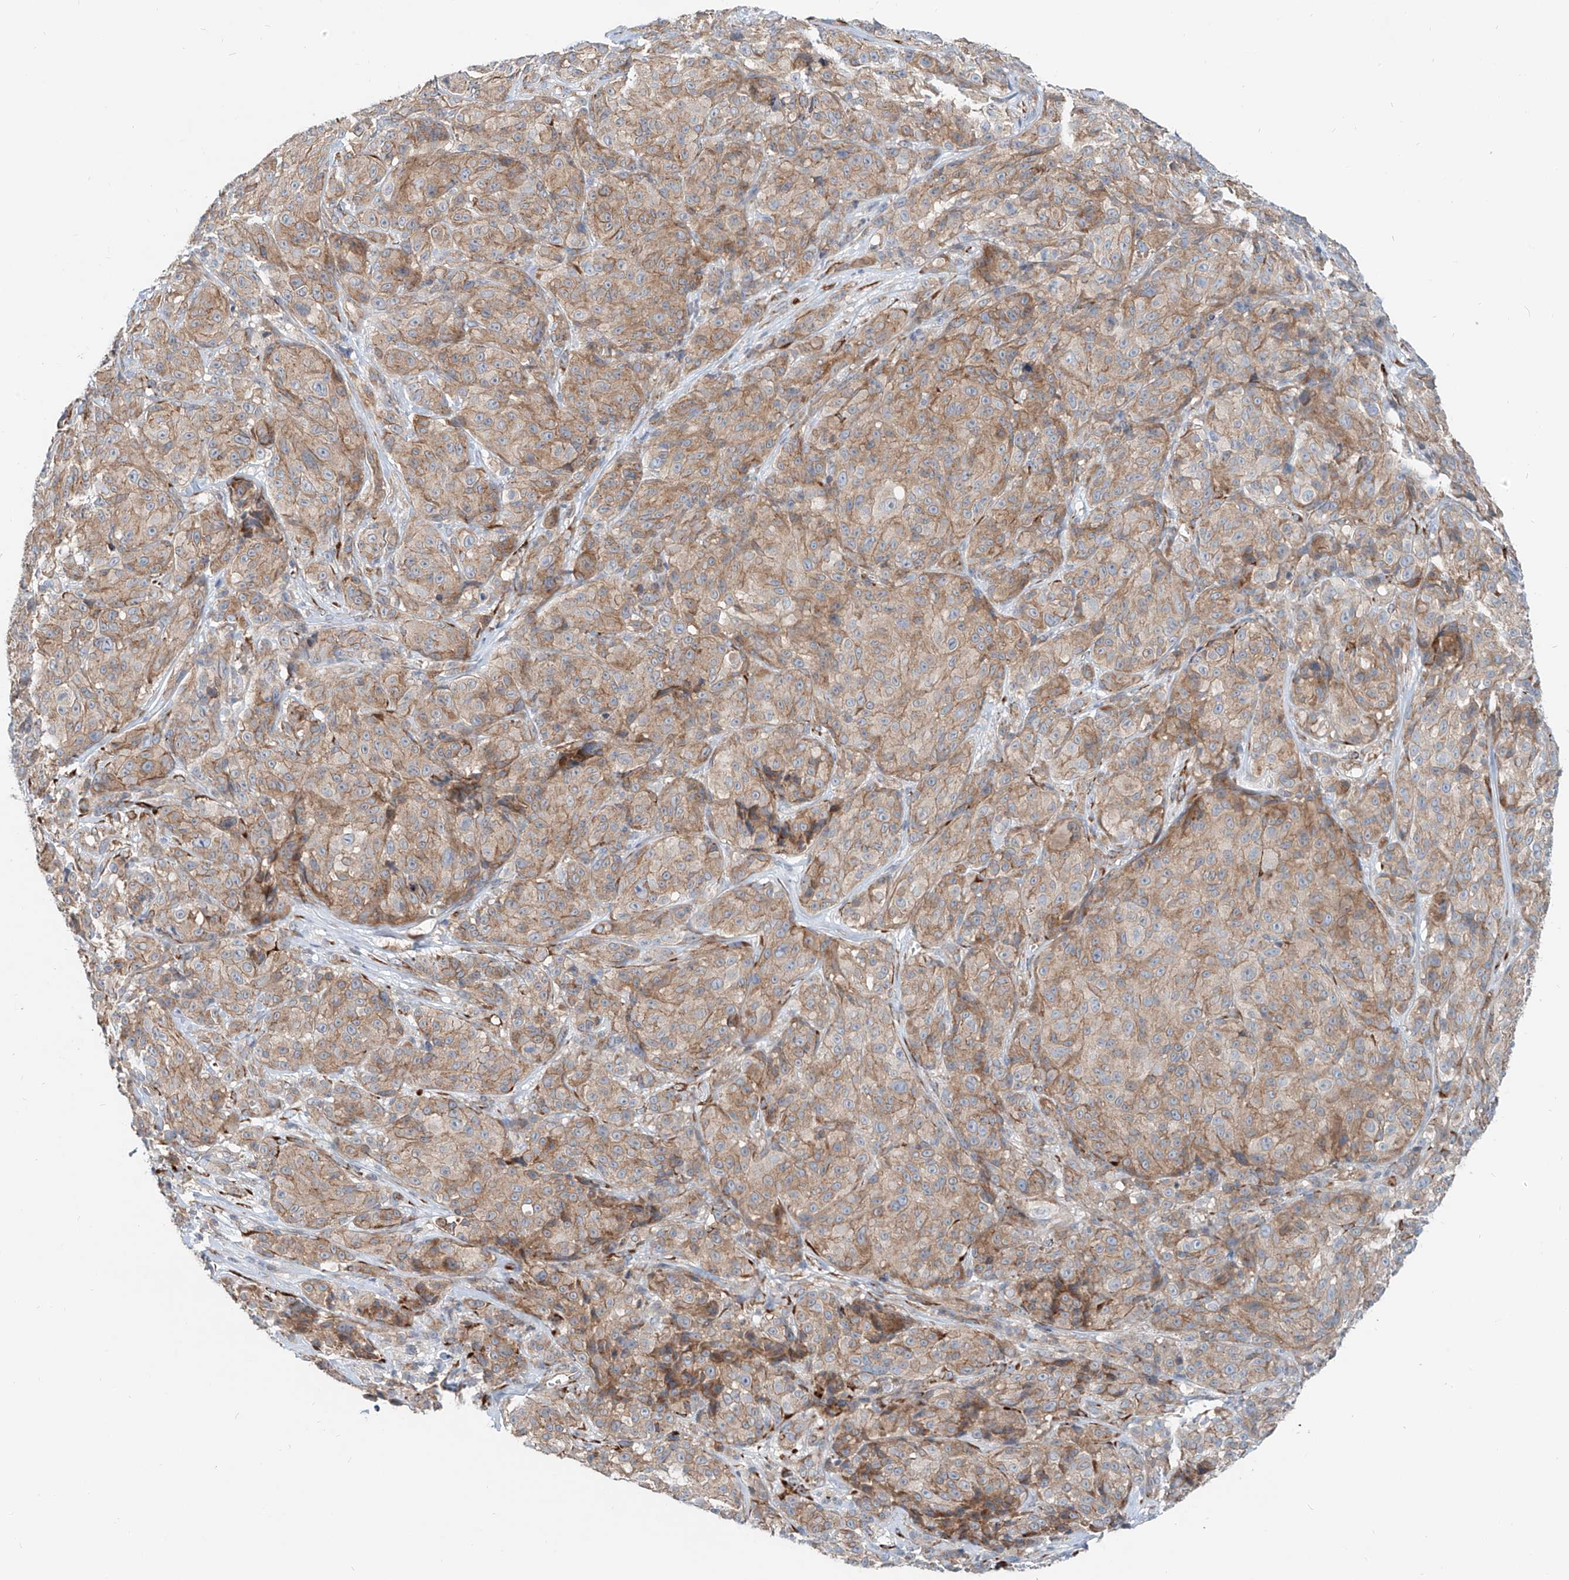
{"staining": {"intensity": "weak", "quantity": ">75%", "location": "cytoplasmic/membranous"}, "tissue": "melanoma", "cell_type": "Tumor cells", "image_type": "cancer", "snomed": [{"axis": "morphology", "description": "Malignant melanoma, NOS"}, {"axis": "topography", "description": "Skin"}], "caption": "Melanoma stained with immunohistochemistry (IHC) exhibits weak cytoplasmic/membranous staining in approximately >75% of tumor cells.", "gene": "SNAP29", "patient": {"sex": "male", "age": 73}}